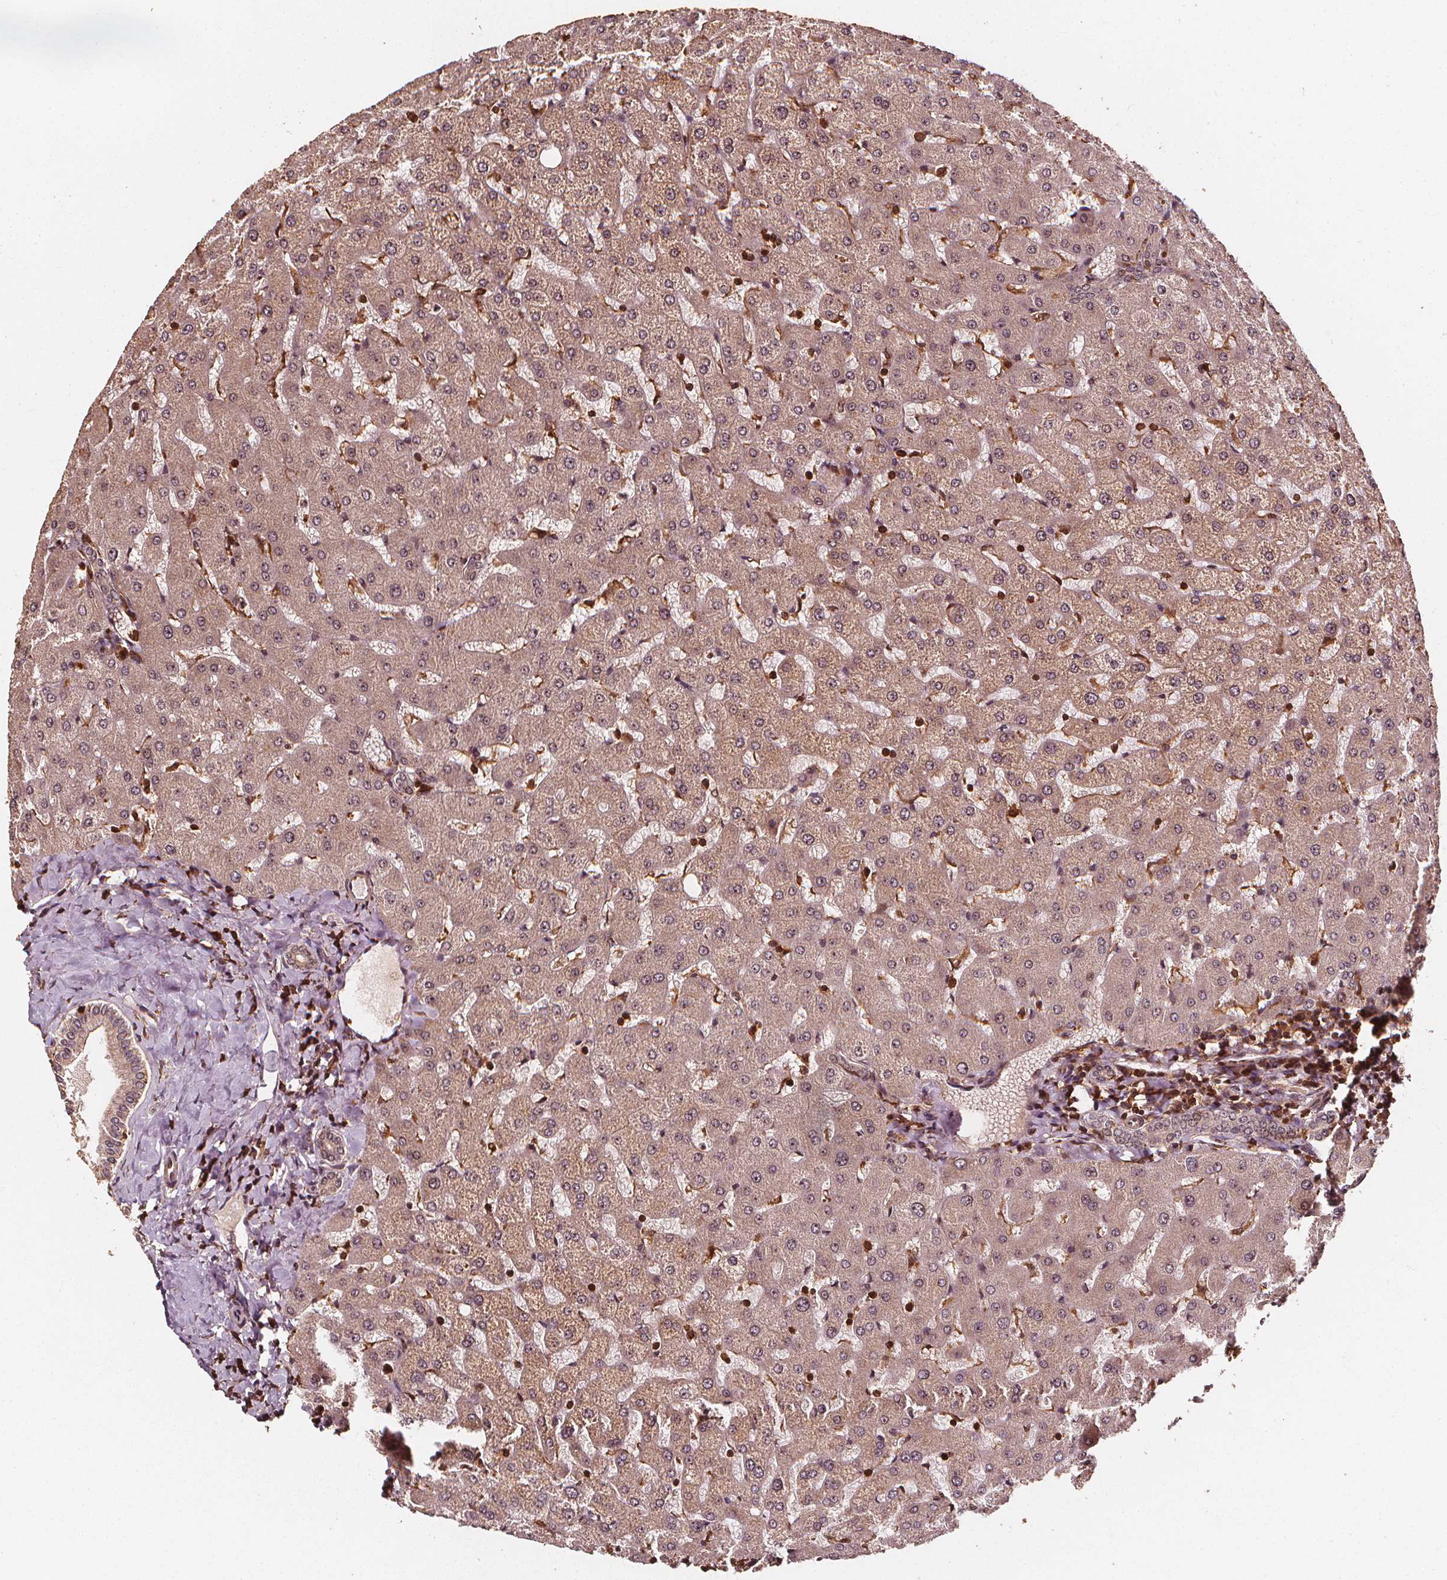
{"staining": {"intensity": "weak", "quantity": "25%-75%", "location": "cytoplasmic/membranous,nuclear"}, "tissue": "liver", "cell_type": "Cholangiocytes", "image_type": "normal", "snomed": [{"axis": "morphology", "description": "Normal tissue, NOS"}, {"axis": "topography", "description": "Liver"}], "caption": "About 25%-75% of cholangiocytes in normal liver reveal weak cytoplasmic/membranous,nuclear protein staining as visualized by brown immunohistochemical staining.", "gene": "EXOSC9", "patient": {"sex": "female", "age": 50}}